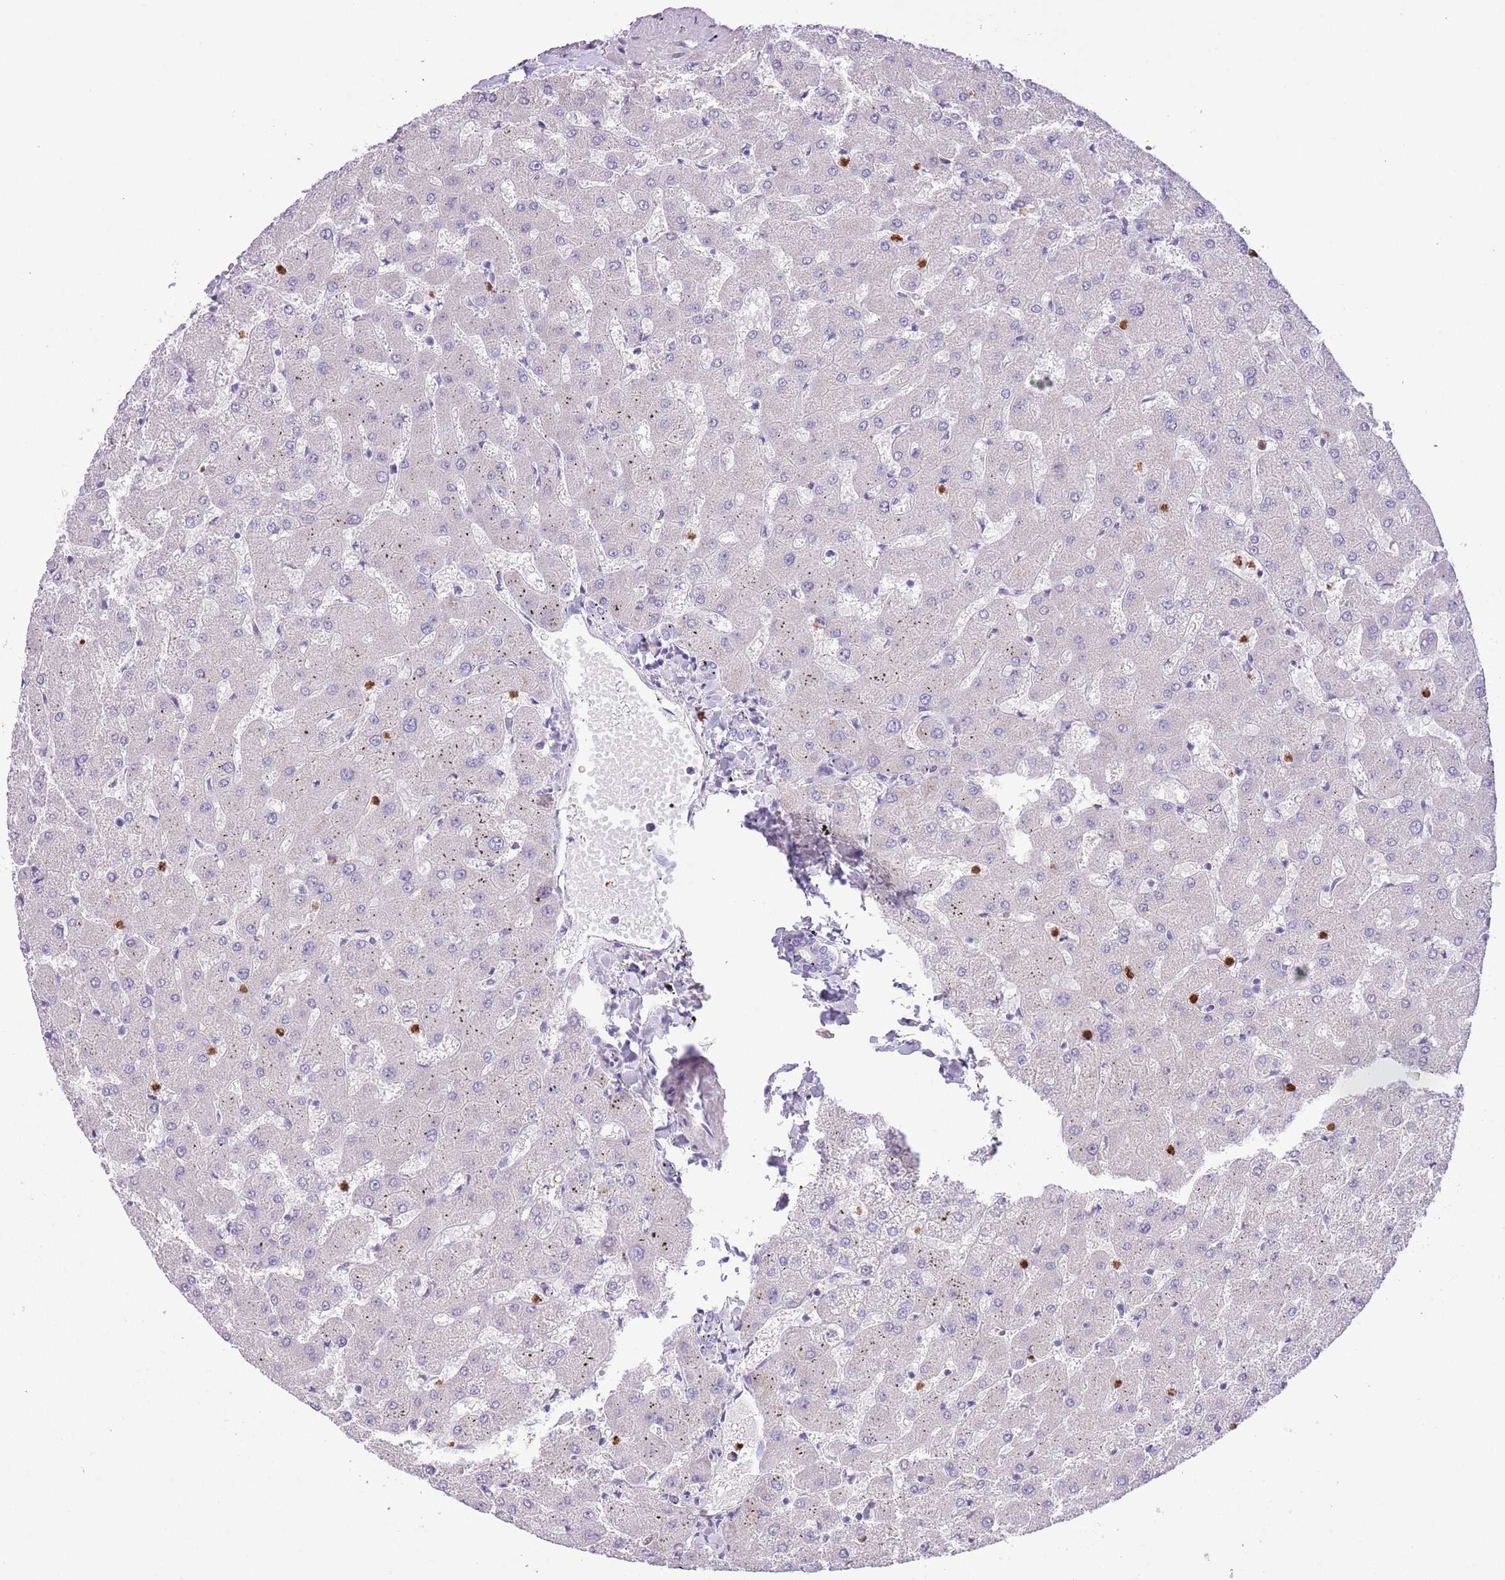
{"staining": {"intensity": "negative", "quantity": "none", "location": "none"}, "tissue": "liver", "cell_type": "Cholangiocytes", "image_type": "normal", "snomed": [{"axis": "morphology", "description": "Normal tissue, NOS"}, {"axis": "topography", "description": "Liver"}], "caption": "Immunohistochemistry photomicrograph of benign liver stained for a protein (brown), which reveals no expression in cholangiocytes.", "gene": "OR6M1", "patient": {"sex": "female", "age": 63}}